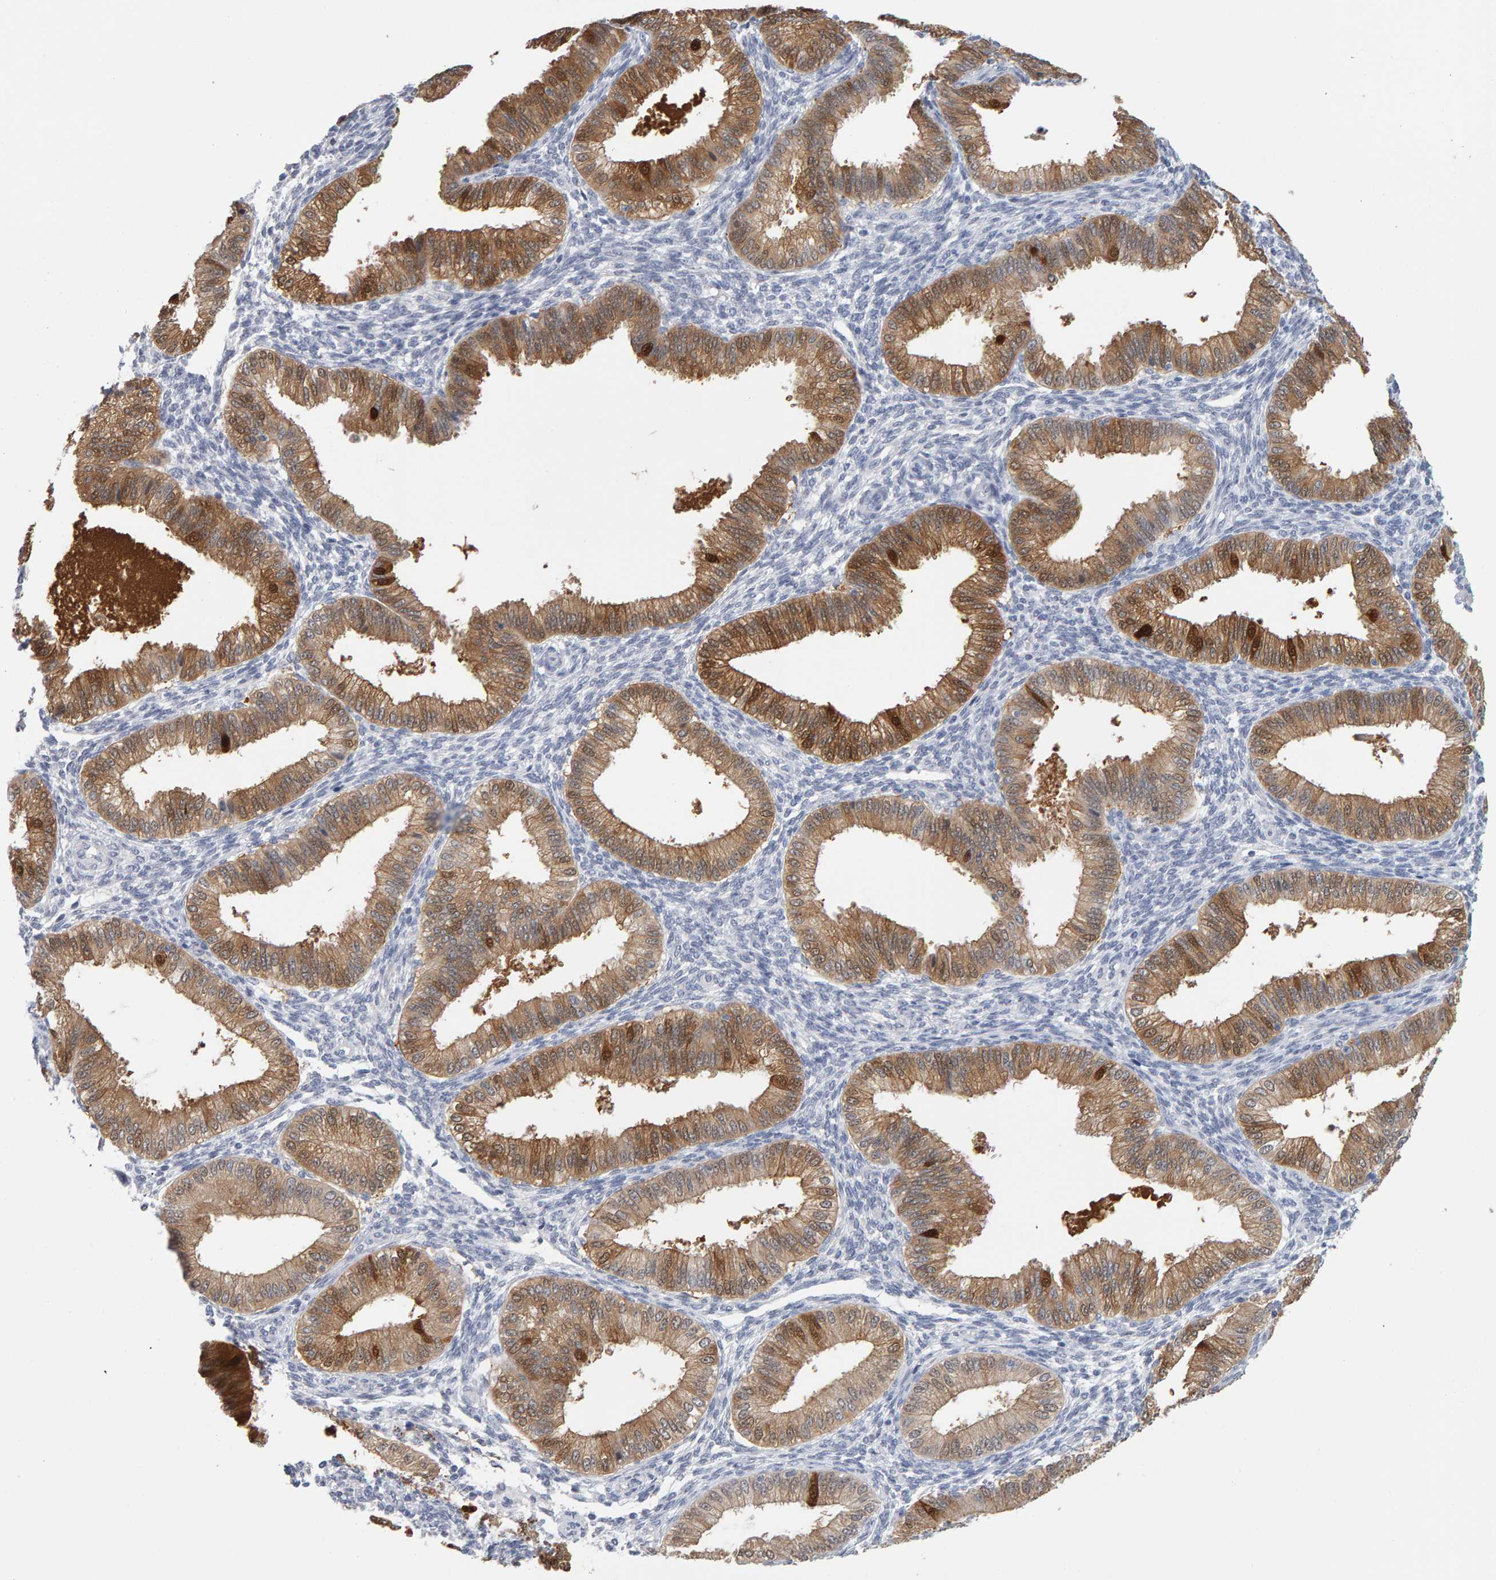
{"staining": {"intensity": "negative", "quantity": "none", "location": "none"}, "tissue": "endometrium", "cell_type": "Cells in endometrial stroma", "image_type": "normal", "snomed": [{"axis": "morphology", "description": "Normal tissue, NOS"}, {"axis": "topography", "description": "Endometrium"}], "caption": "DAB immunohistochemical staining of unremarkable human endometrium demonstrates no significant staining in cells in endometrial stroma.", "gene": "CTH", "patient": {"sex": "female", "age": 39}}